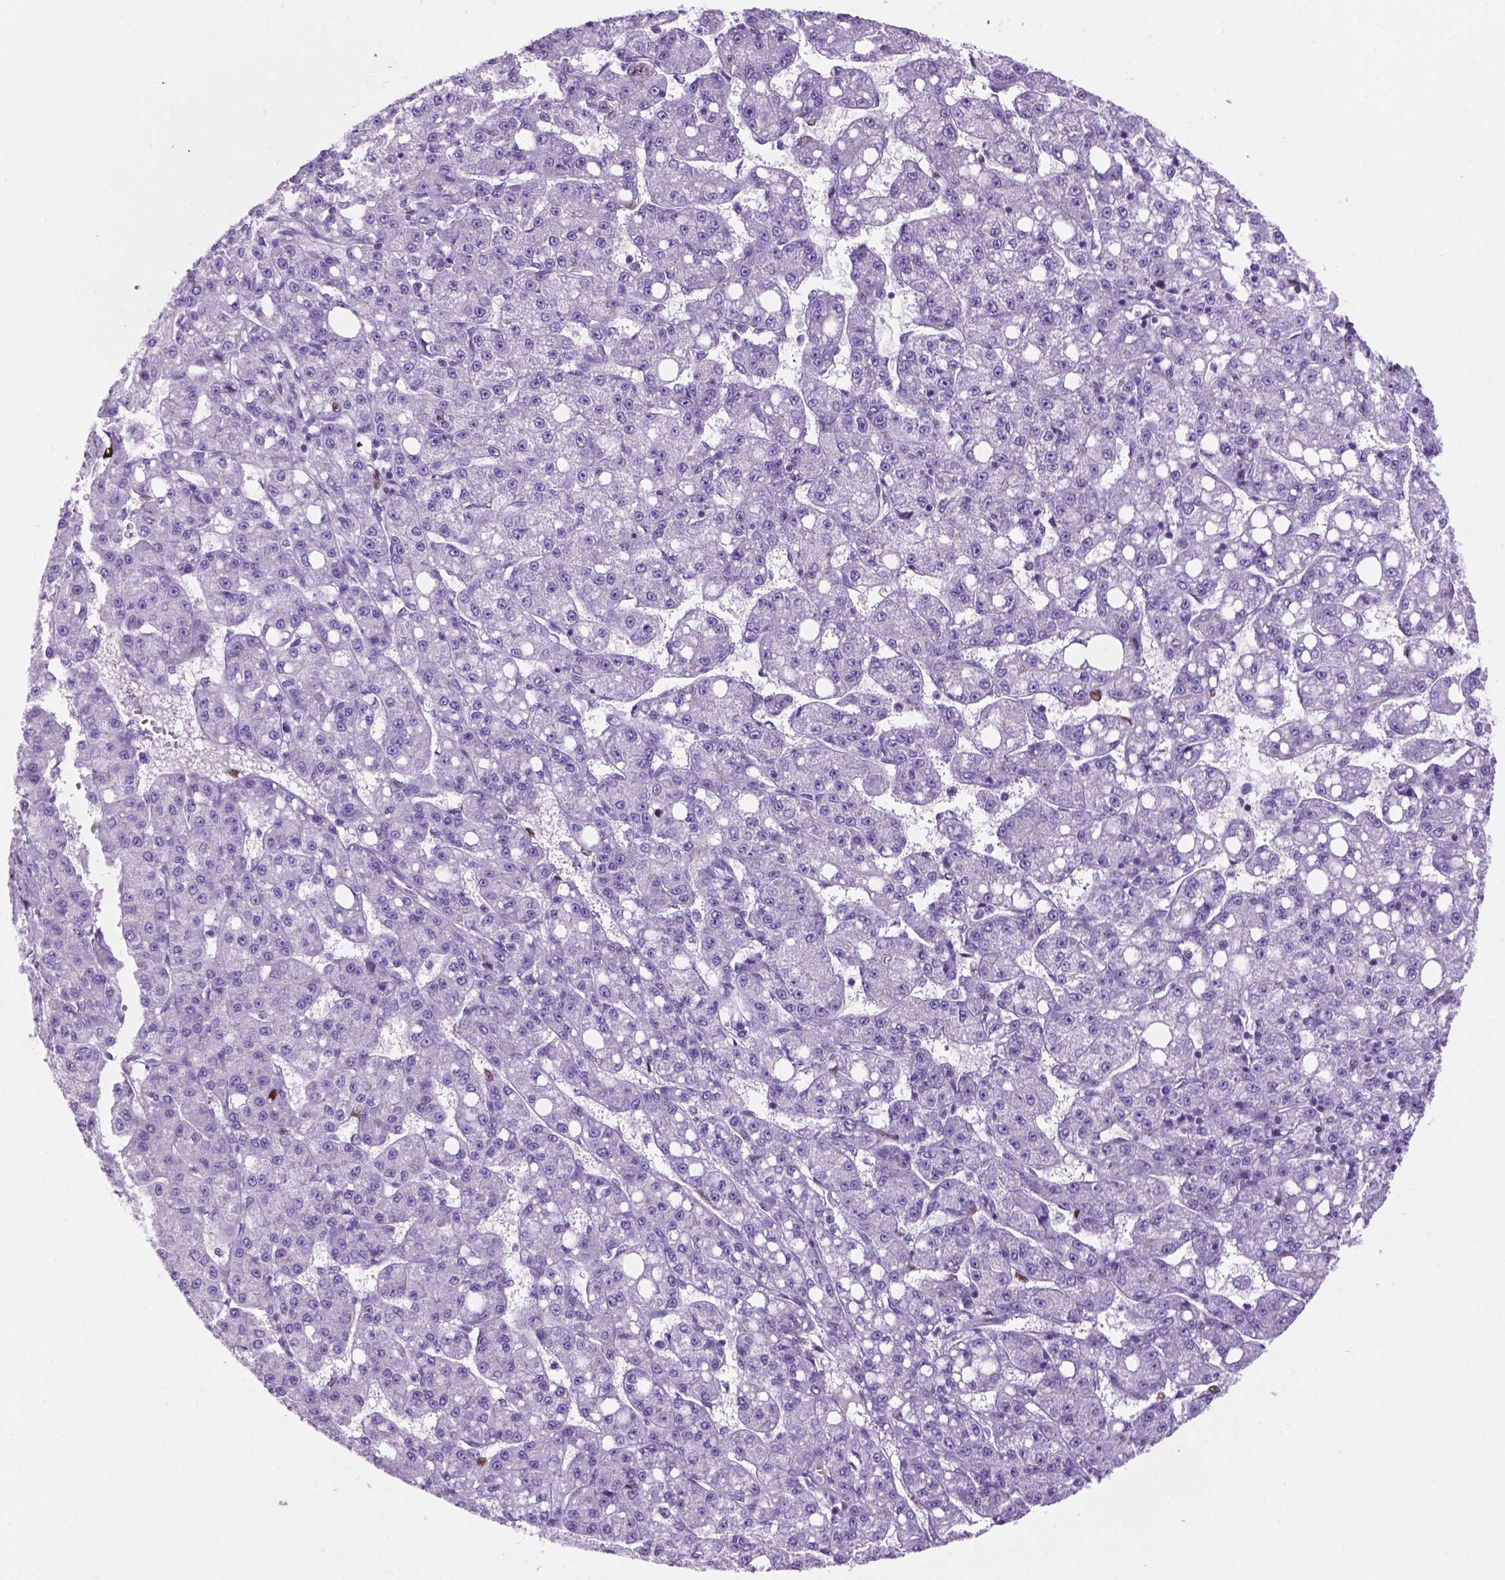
{"staining": {"intensity": "moderate", "quantity": "<25%", "location": "nuclear"}, "tissue": "liver cancer", "cell_type": "Tumor cells", "image_type": "cancer", "snomed": [{"axis": "morphology", "description": "Carcinoma, Hepatocellular, NOS"}, {"axis": "topography", "description": "Liver"}], "caption": "This histopathology image exhibits immunohistochemistry staining of liver cancer, with low moderate nuclear expression in approximately <25% of tumor cells.", "gene": "NCAPH2", "patient": {"sex": "female", "age": 65}}